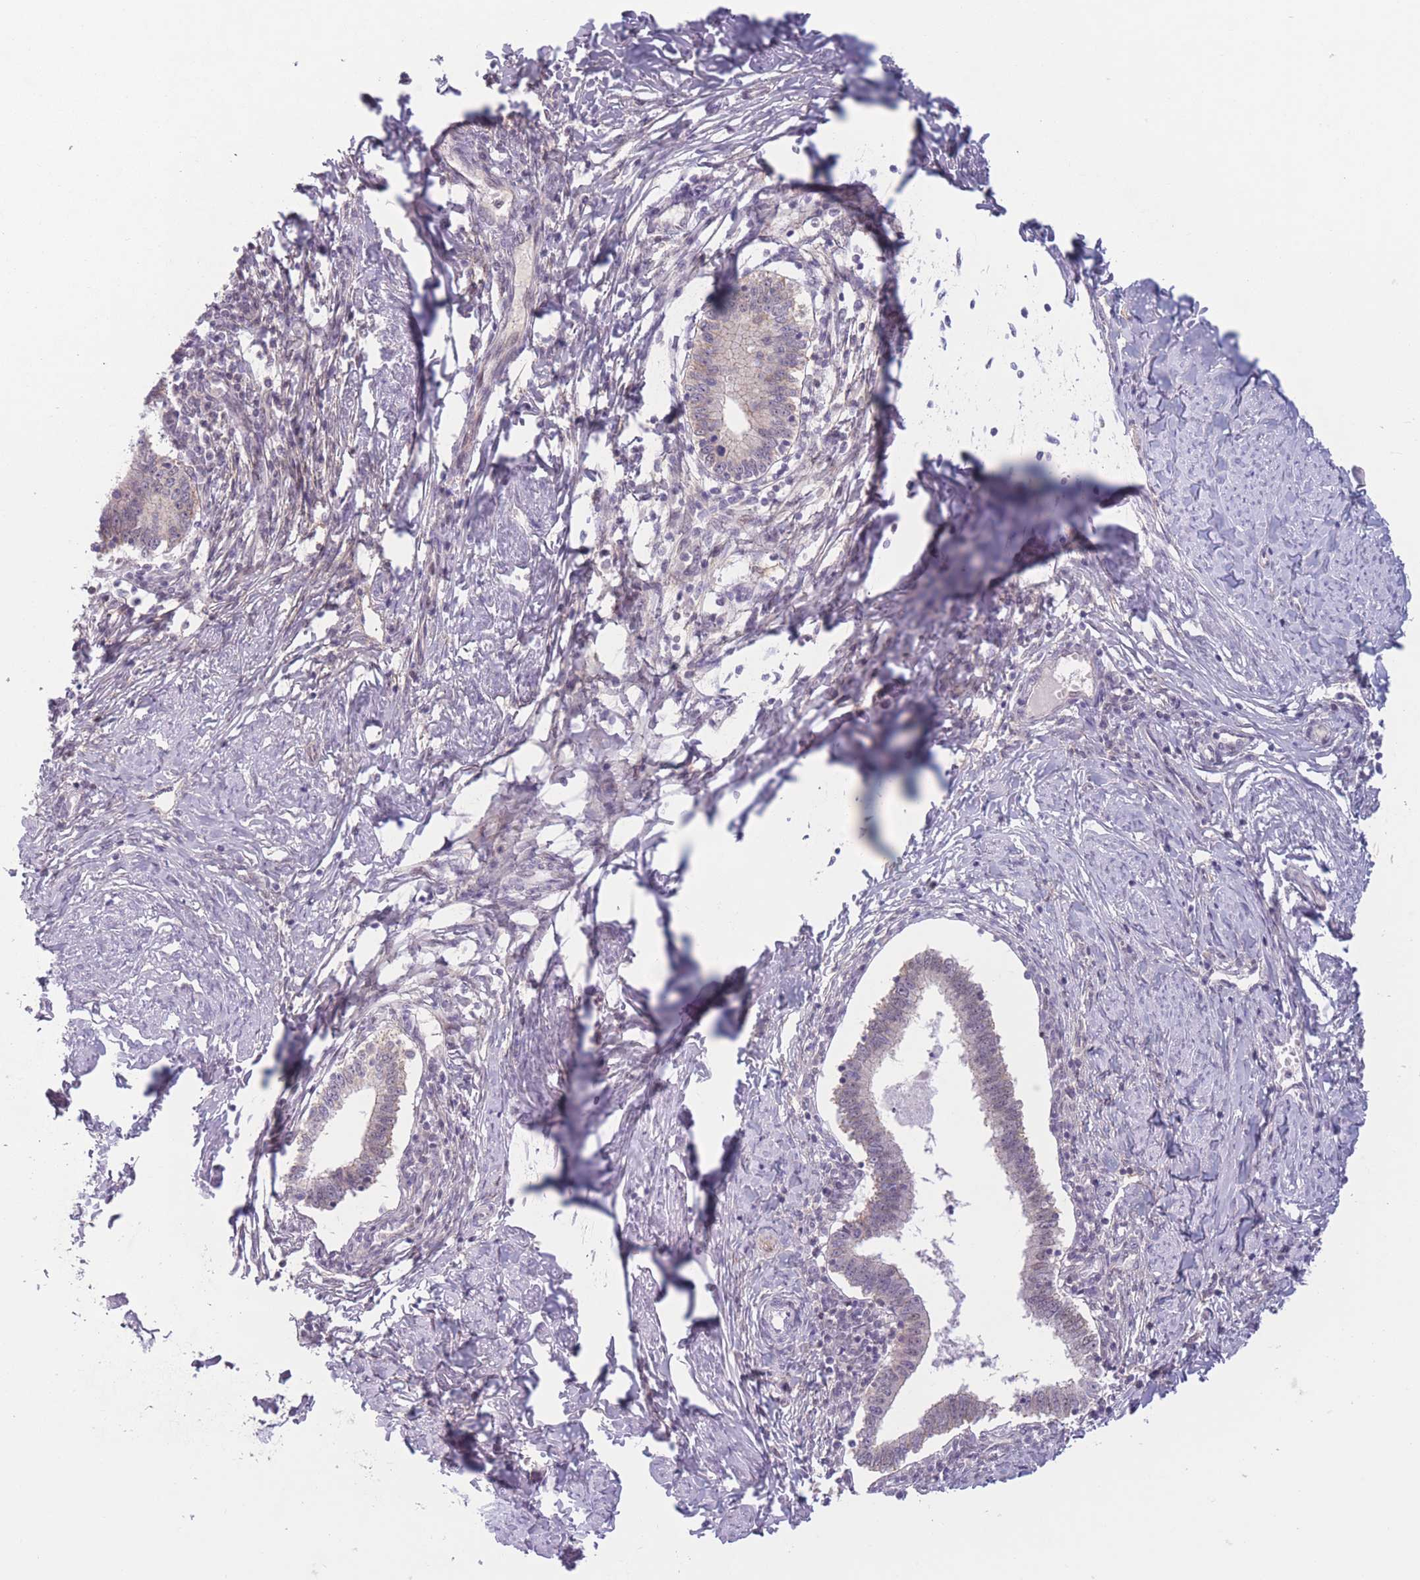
{"staining": {"intensity": "weak", "quantity": "25%-75%", "location": "cytoplasmic/membranous,nuclear"}, "tissue": "cervical cancer", "cell_type": "Tumor cells", "image_type": "cancer", "snomed": [{"axis": "morphology", "description": "Adenocarcinoma, NOS"}, {"axis": "topography", "description": "Cervix"}], "caption": "The immunohistochemical stain labels weak cytoplasmic/membranous and nuclear staining in tumor cells of cervical cancer tissue.", "gene": "ZNF439", "patient": {"sex": "female", "age": 36}}